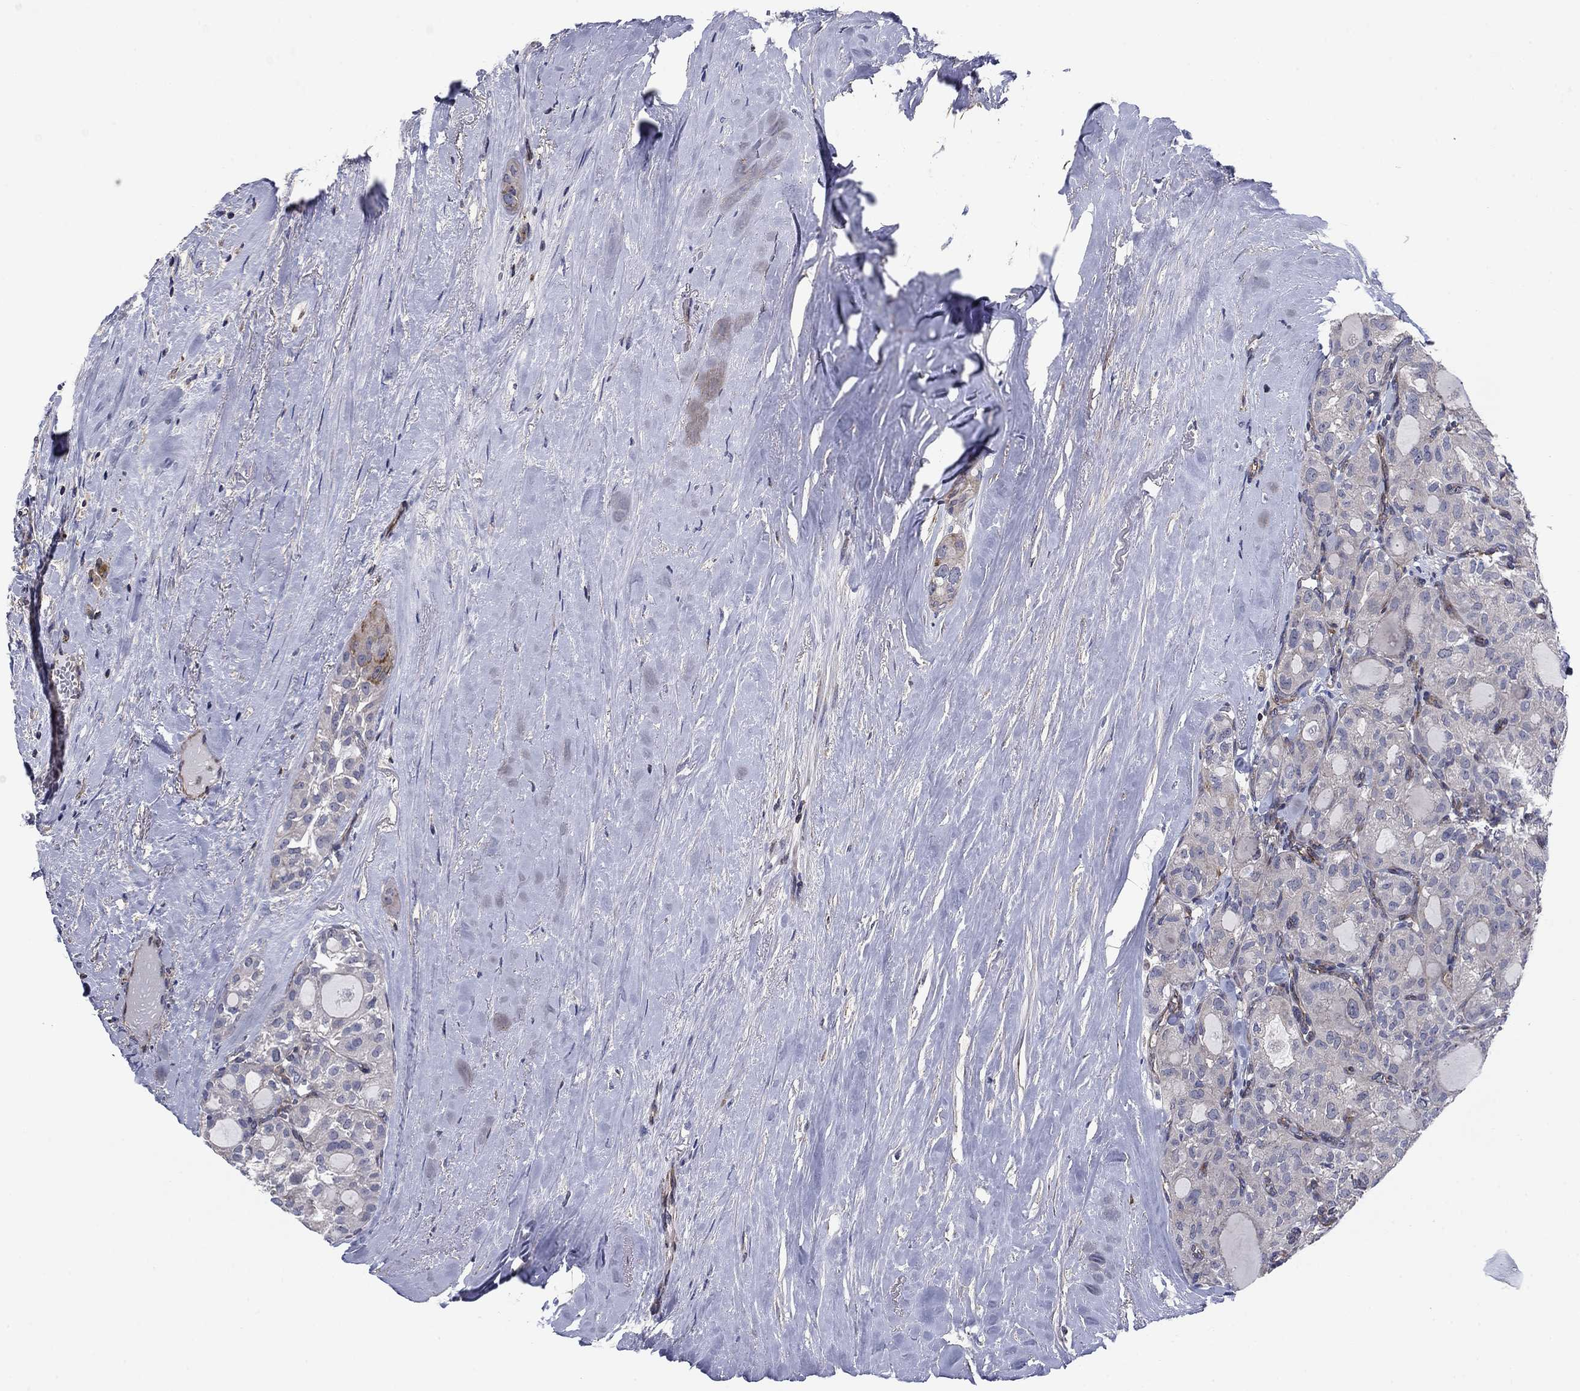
{"staining": {"intensity": "negative", "quantity": "none", "location": "none"}, "tissue": "thyroid cancer", "cell_type": "Tumor cells", "image_type": "cancer", "snomed": [{"axis": "morphology", "description": "Follicular adenoma carcinoma, NOS"}, {"axis": "topography", "description": "Thyroid gland"}], "caption": "High power microscopy image of an IHC histopathology image of thyroid follicular adenoma carcinoma, revealing no significant expression in tumor cells. (DAB immunohistochemistry (IHC) visualized using brightfield microscopy, high magnification).", "gene": "PSD4", "patient": {"sex": "male", "age": 75}}